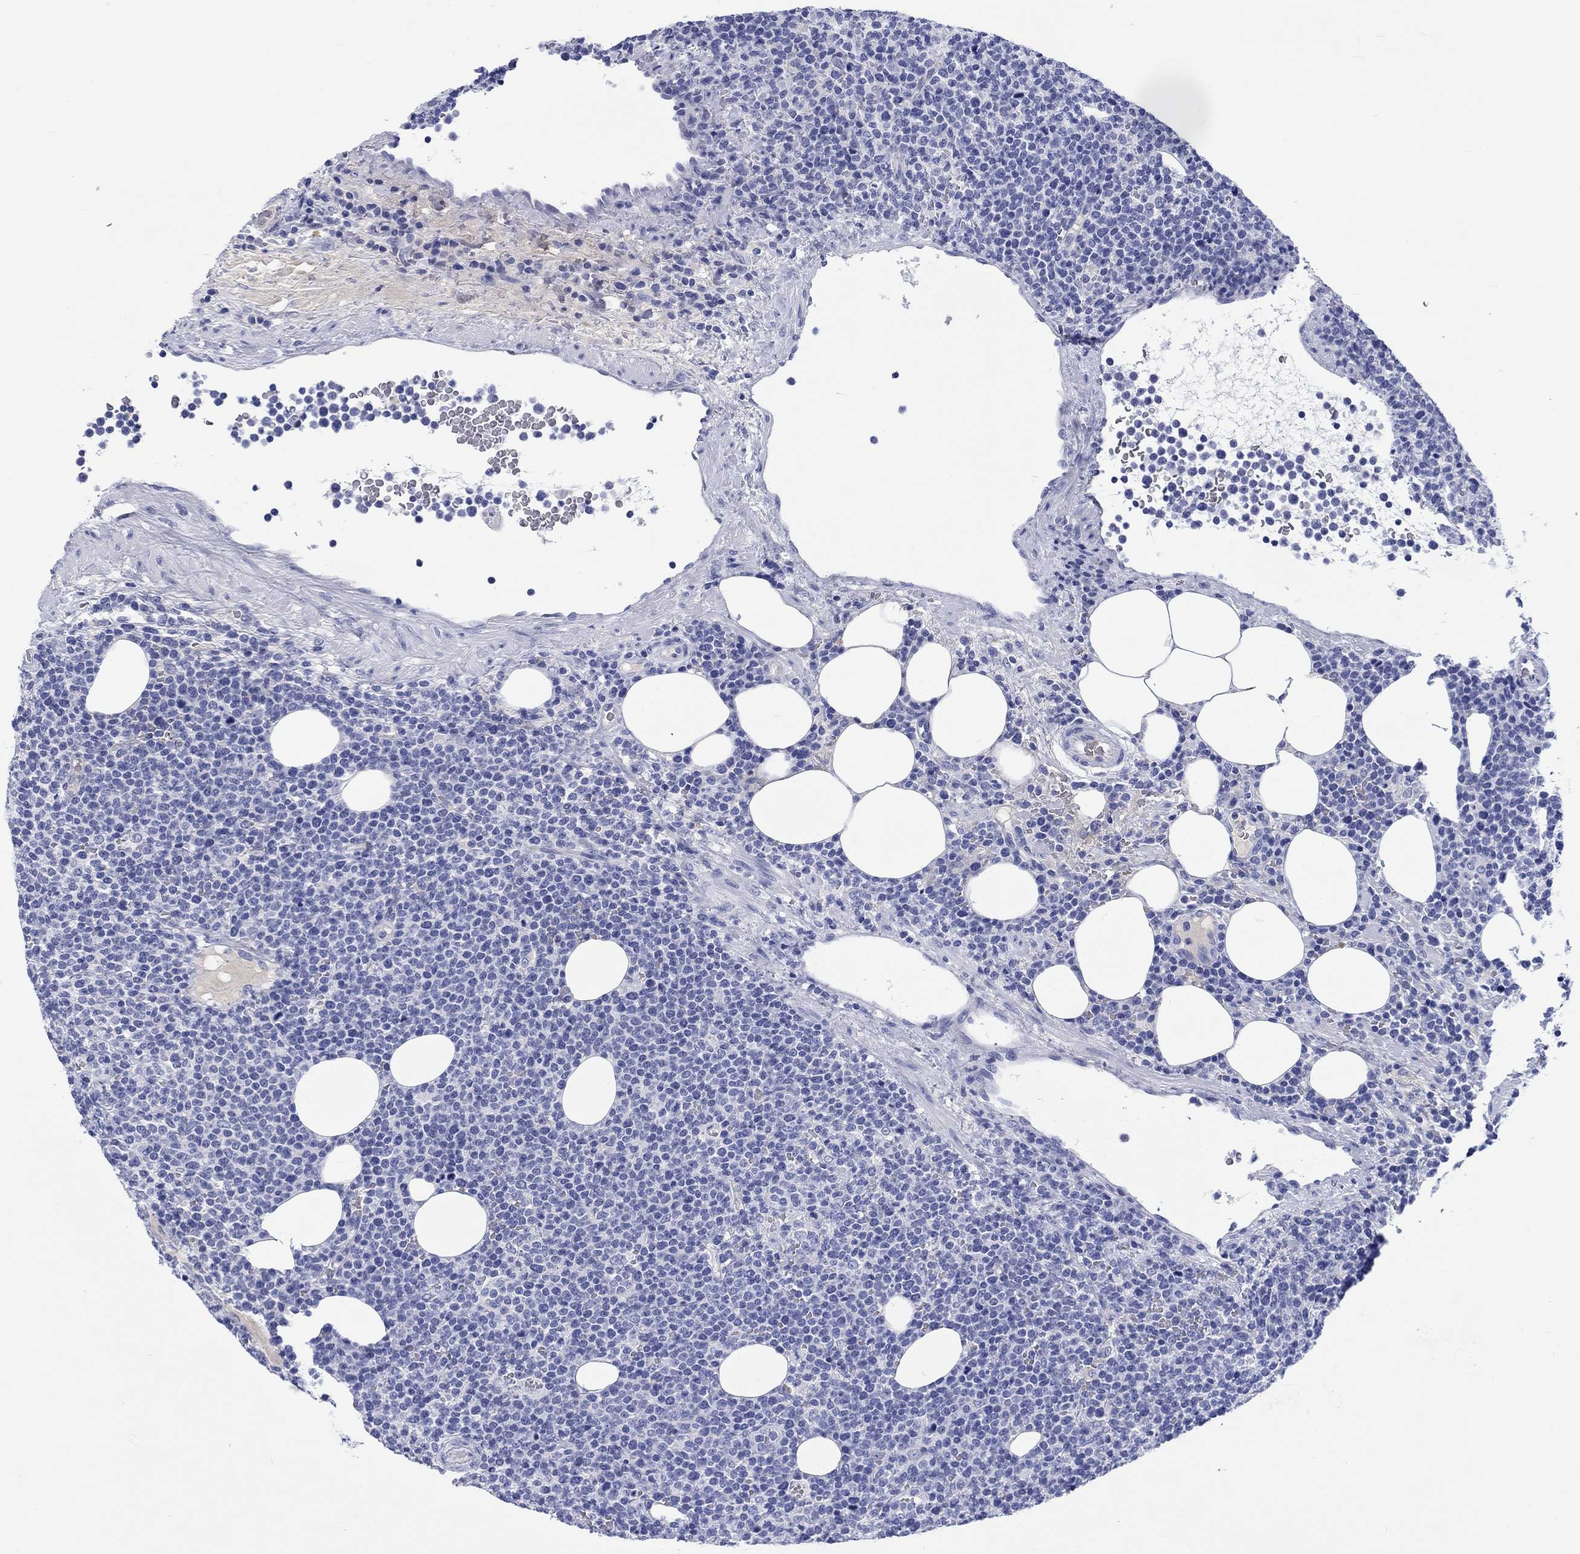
{"staining": {"intensity": "negative", "quantity": "none", "location": "none"}, "tissue": "lymphoma", "cell_type": "Tumor cells", "image_type": "cancer", "snomed": [{"axis": "morphology", "description": "Malignant lymphoma, non-Hodgkin's type, High grade"}, {"axis": "topography", "description": "Lymph node"}], "caption": "Immunohistochemistry (IHC) image of neoplastic tissue: human high-grade malignant lymphoma, non-Hodgkin's type stained with DAB exhibits no significant protein staining in tumor cells.", "gene": "CACNG3", "patient": {"sex": "male", "age": 61}}